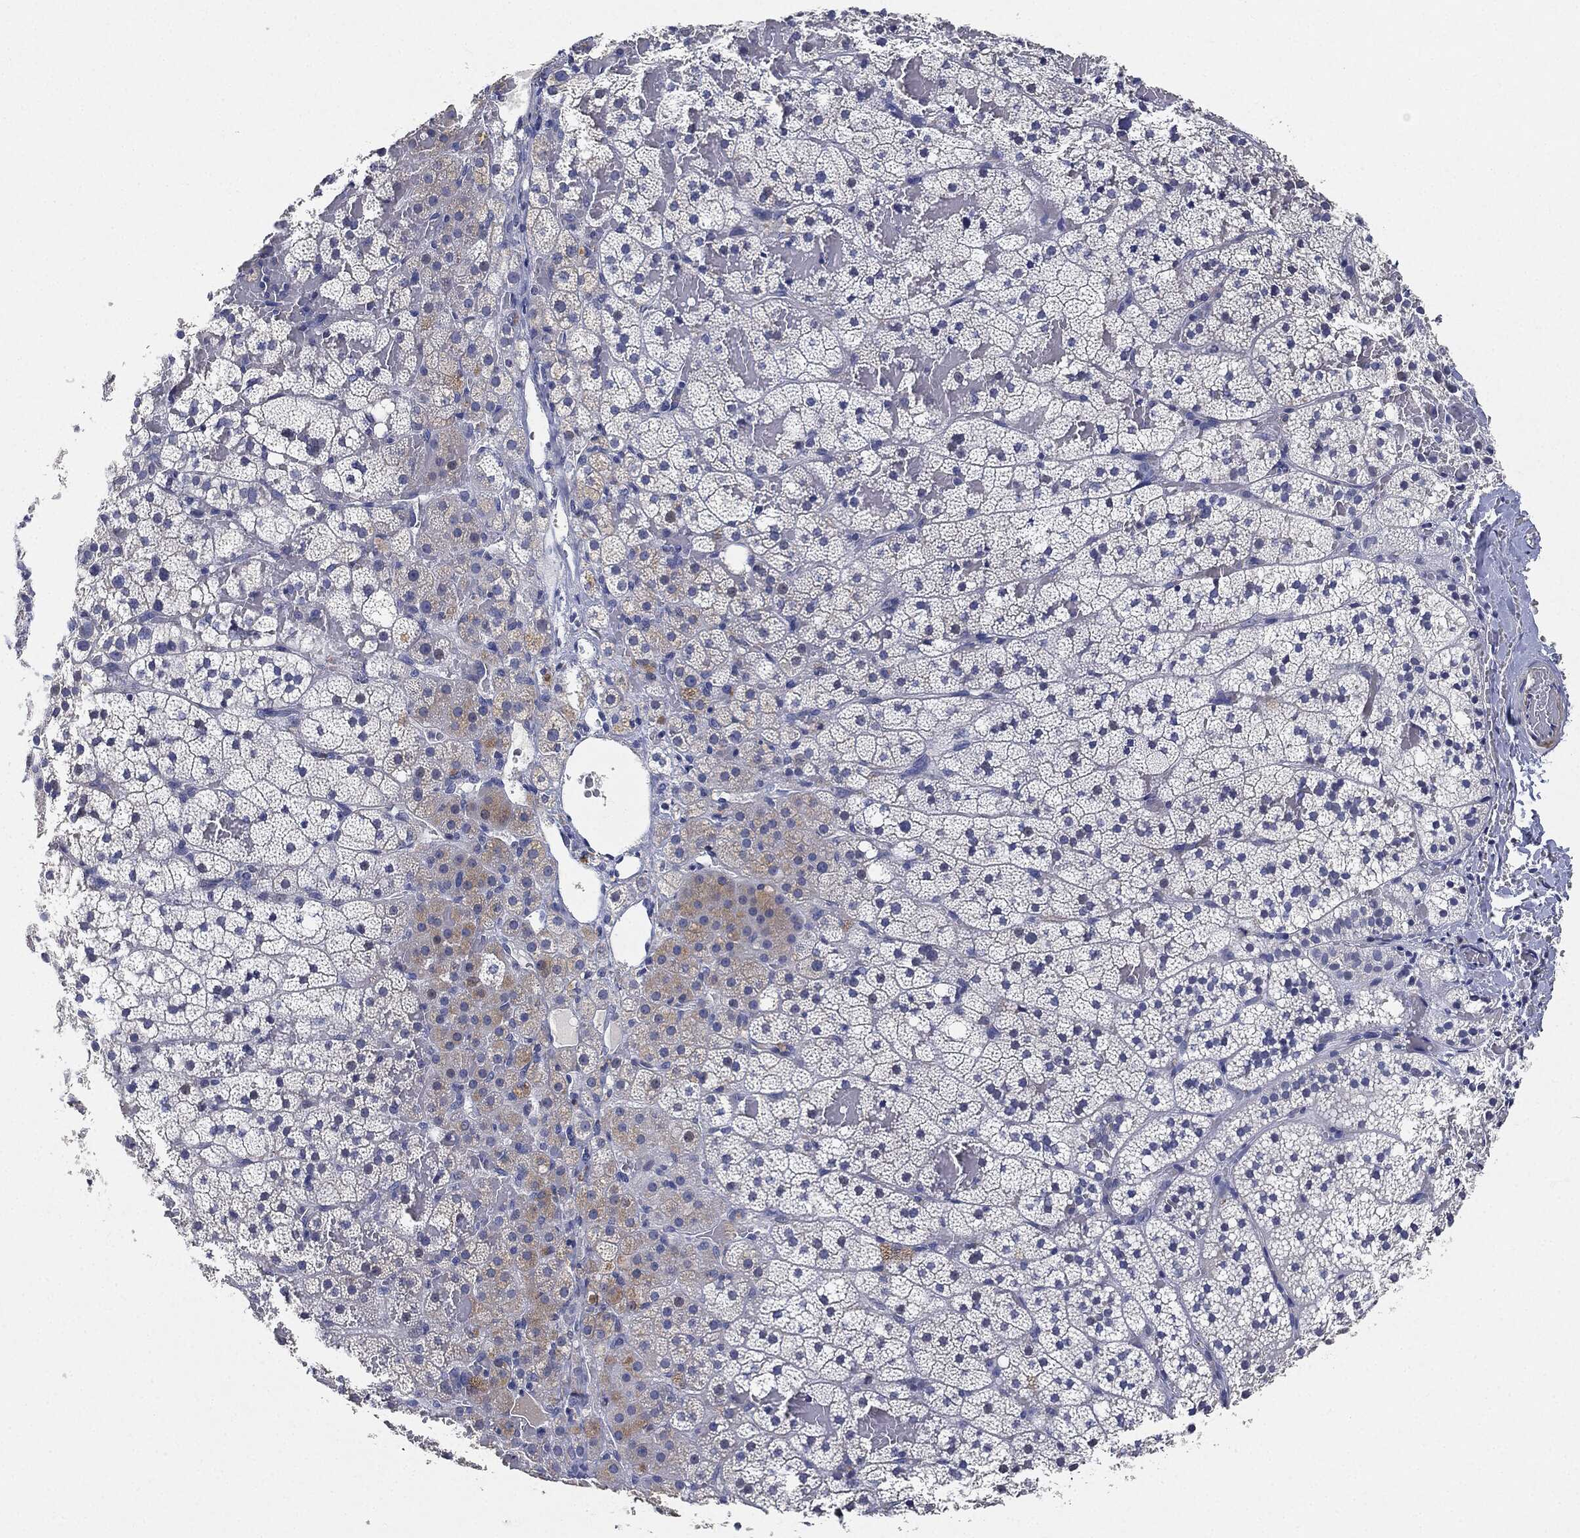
{"staining": {"intensity": "weak", "quantity": "<25%", "location": "cytoplasmic/membranous"}, "tissue": "adrenal gland", "cell_type": "Glandular cells", "image_type": "normal", "snomed": [{"axis": "morphology", "description": "Normal tissue, NOS"}, {"axis": "topography", "description": "Adrenal gland"}], "caption": "Immunohistochemical staining of unremarkable human adrenal gland shows no significant positivity in glandular cells.", "gene": "NTRK1", "patient": {"sex": "male", "age": 53}}